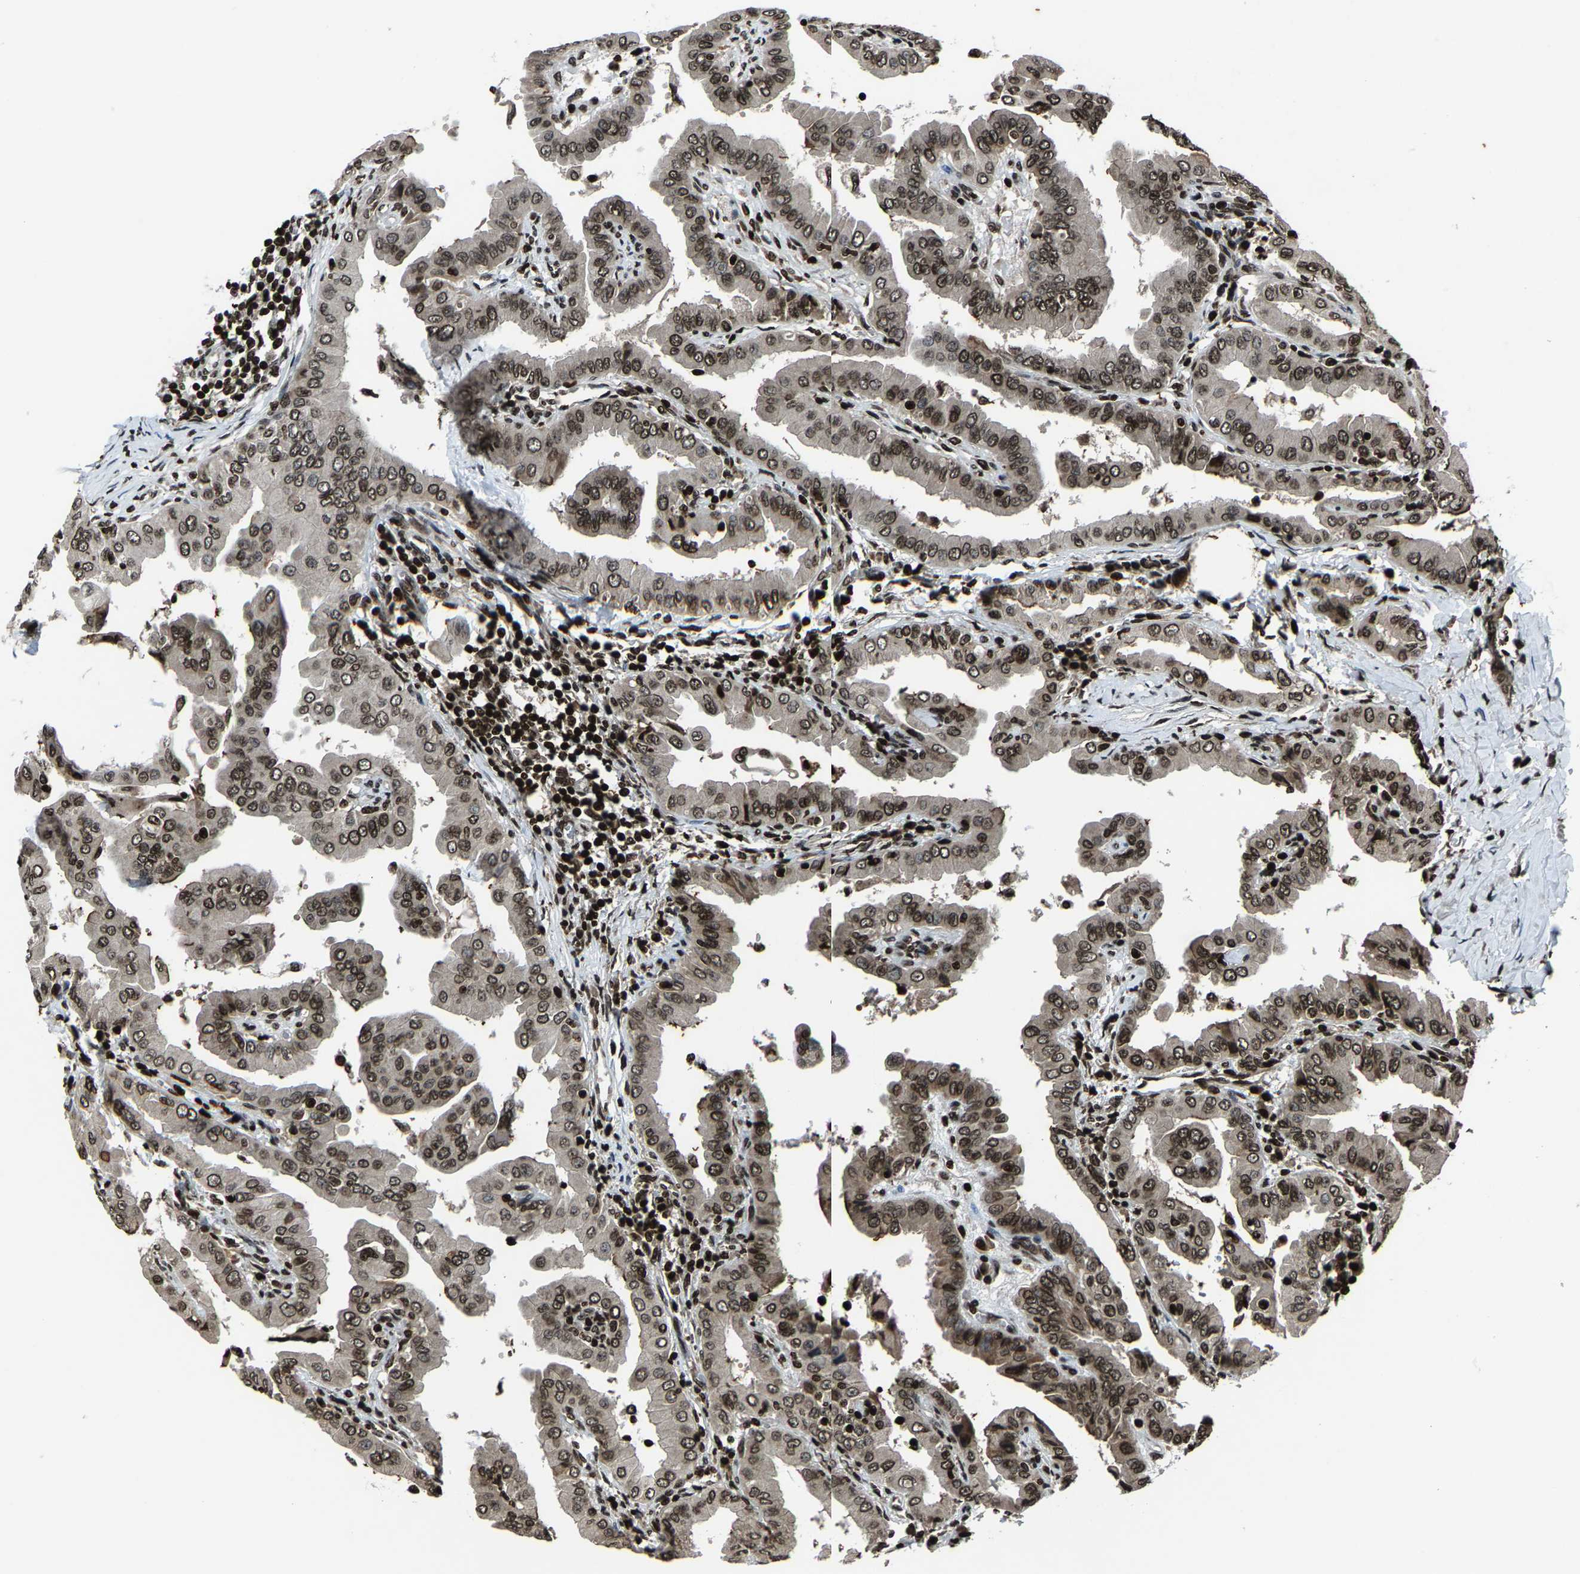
{"staining": {"intensity": "moderate", "quantity": ">75%", "location": "nuclear"}, "tissue": "thyroid cancer", "cell_type": "Tumor cells", "image_type": "cancer", "snomed": [{"axis": "morphology", "description": "Papillary adenocarcinoma, NOS"}, {"axis": "topography", "description": "Thyroid gland"}], "caption": "Immunohistochemistry photomicrograph of human thyroid papillary adenocarcinoma stained for a protein (brown), which demonstrates medium levels of moderate nuclear expression in about >75% of tumor cells.", "gene": "H4C1", "patient": {"sex": "male", "age": 33}}